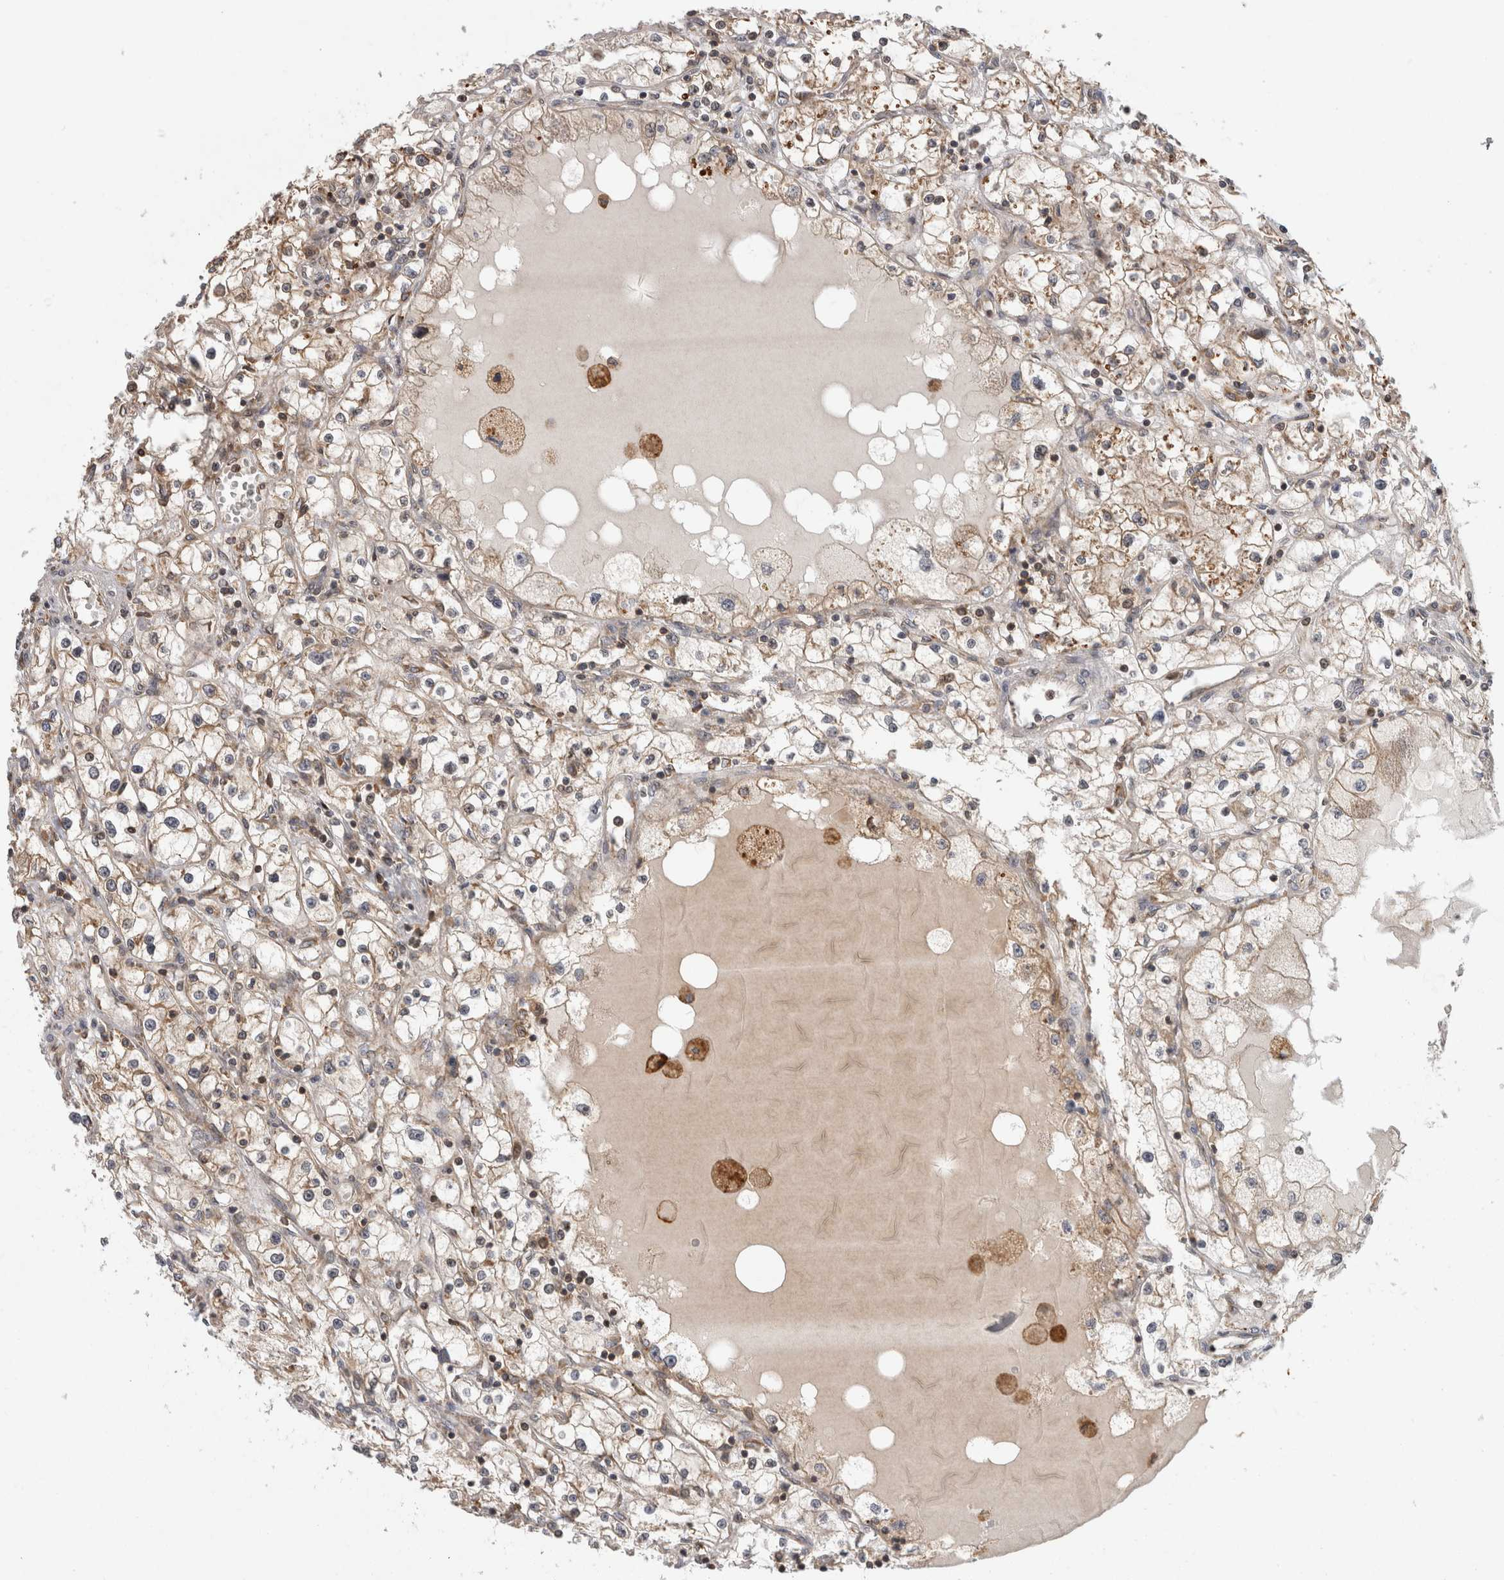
{"staining": {"intensity": "moderate", "quantity": ">75%", "location": "cytoplasmic/membranous"}, "tissue": "renal cancer", "cell_type": "Tumor cells", "image_type": "cancer", "snomed": [{"axis": "morphology", "description": "Adenocarcinoma, NOS"}, {"axis": "topography", "description": "Kidney"}], "caption": "Renal adenocarcinoma tissue reveals moderate cytoplasmic/membranous expression in approximately >75% of tumor cells, visualized by immunohistochemistry. Nuclei are stained in blue.", "gene": "PARP6", "patient": {"sex": "male", "age": 56}}